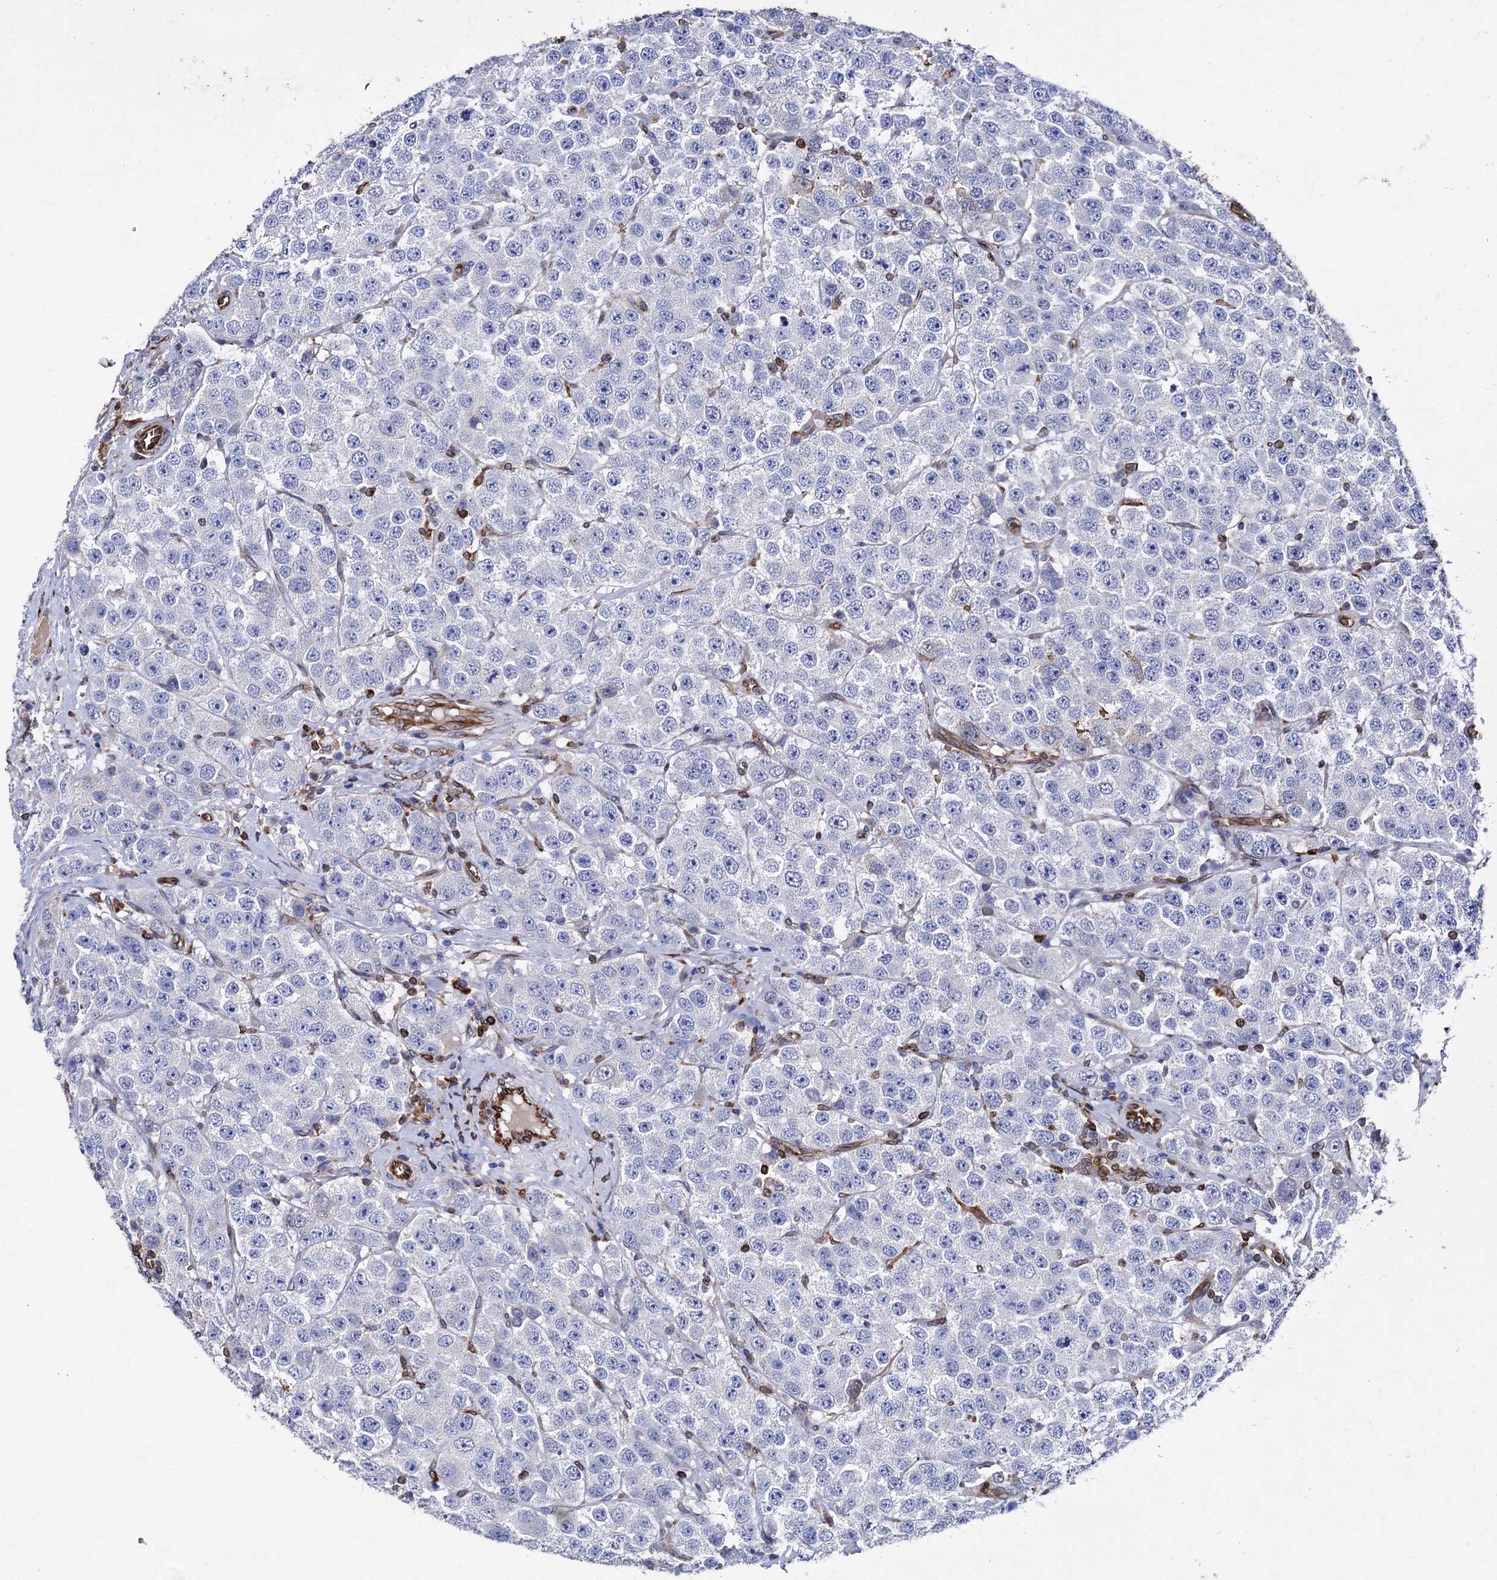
{"staining": {"intensity": "negative", "quantity": "none", "location": "none"}, "tissue": "testis cancer", "cell_type": "Tumor cells", "image_type": "cancer", "snomed": [{"axis": "morphology", "description": "Seminoma, NOS"}, {"axis": "topography", "description": "Testis"}], "caption": "Protein analysis of testis seminoma exhibits no significant staining in tumor cells.", "gene": "STING1", "patient": {"sex": "male", "age": 28}}